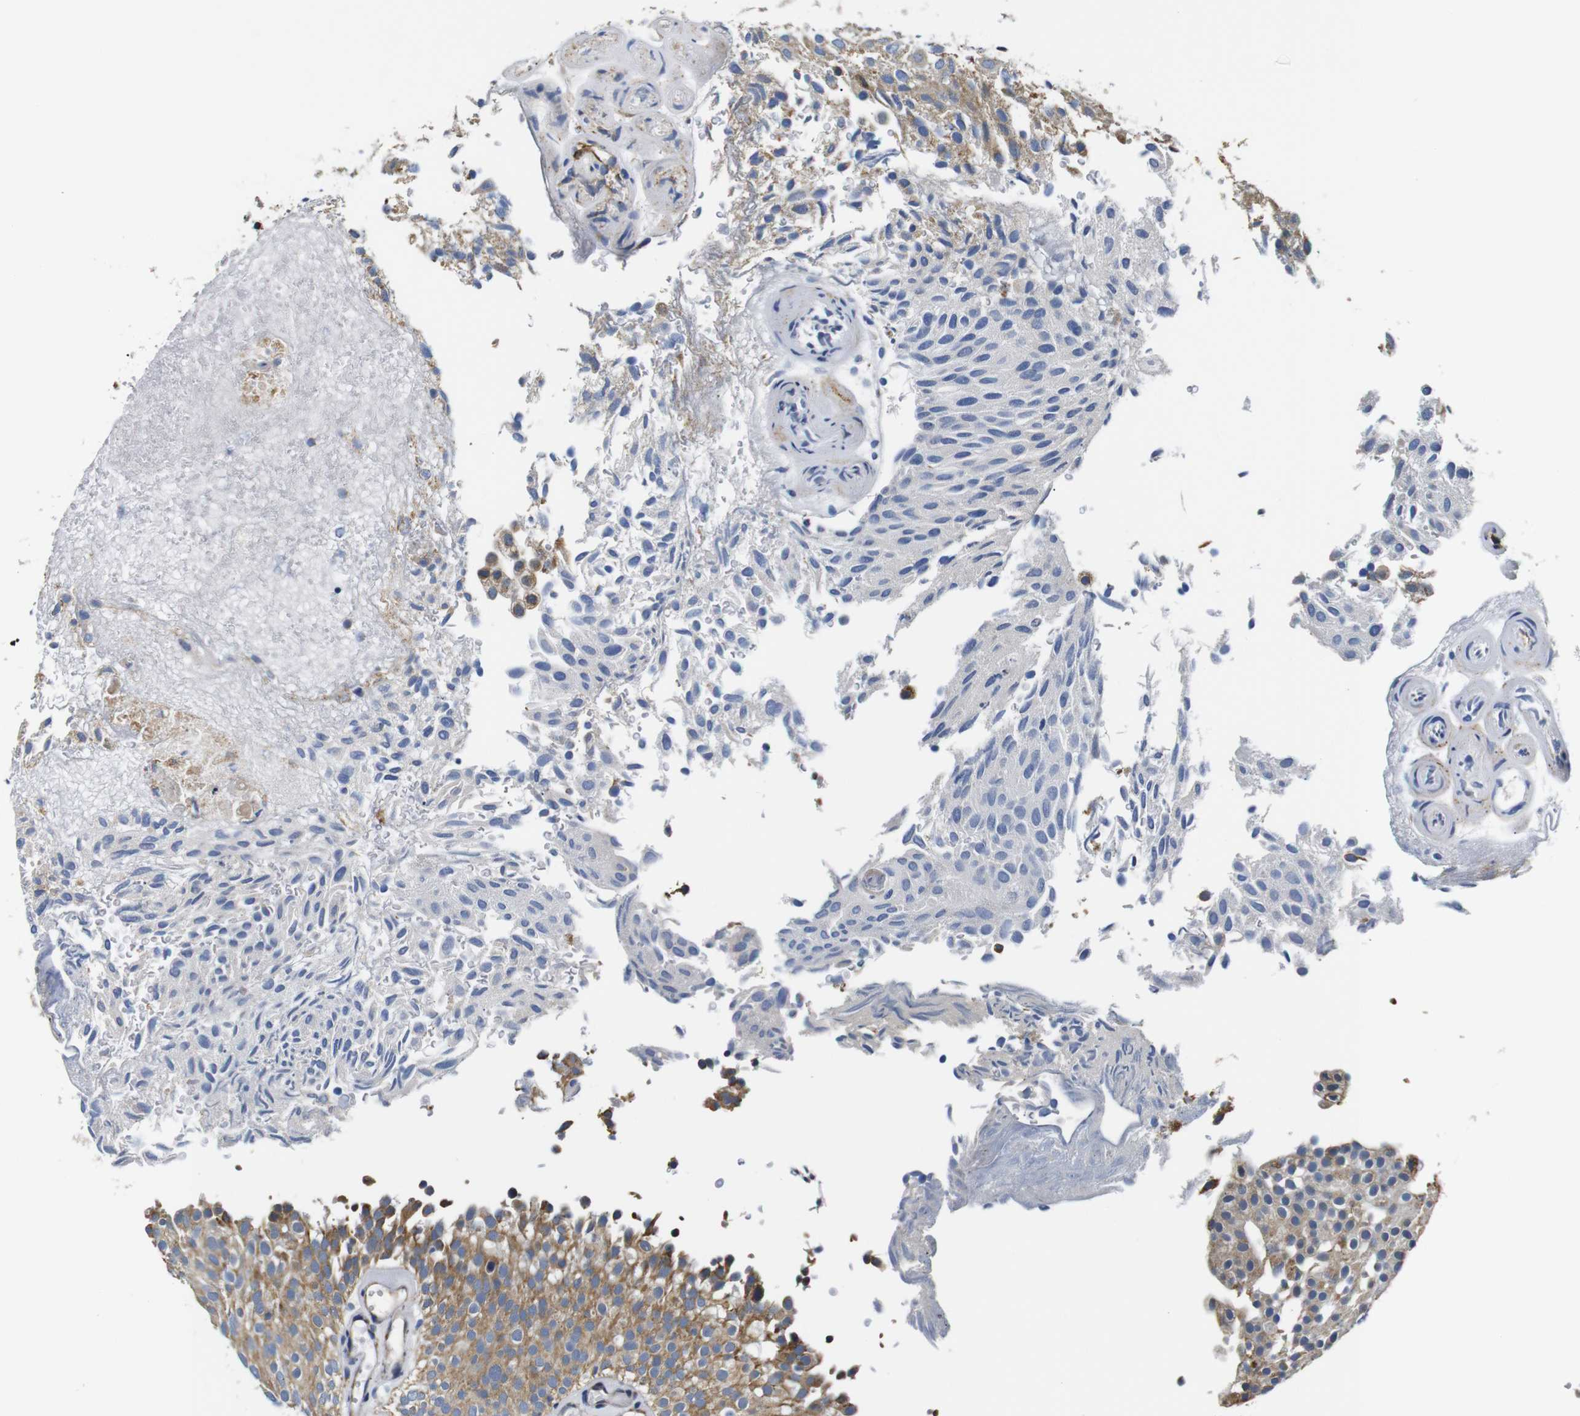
{"staining": {"intensity": "moderate", "quantity": "25%-75%", "location": "cytoplasmic/membranous"}, "tissue": "urothelial cancer", "cell_type": "Tumor cells", "image_type": "cancer", "snomed": [{"axis": "morphology", "description": "Urothelial carcinoma, Low grade"}, {"axis": "topography", "description": "Urinary bladder"}], "caption": "A medium amount of moderate cytoplasmic/membranous expression is seen in approximately 25%-75% of tumor cells in urothelial cancer tissue.", "gene": "FKBP14", "patient": {"sex": "male", "age": 78}}